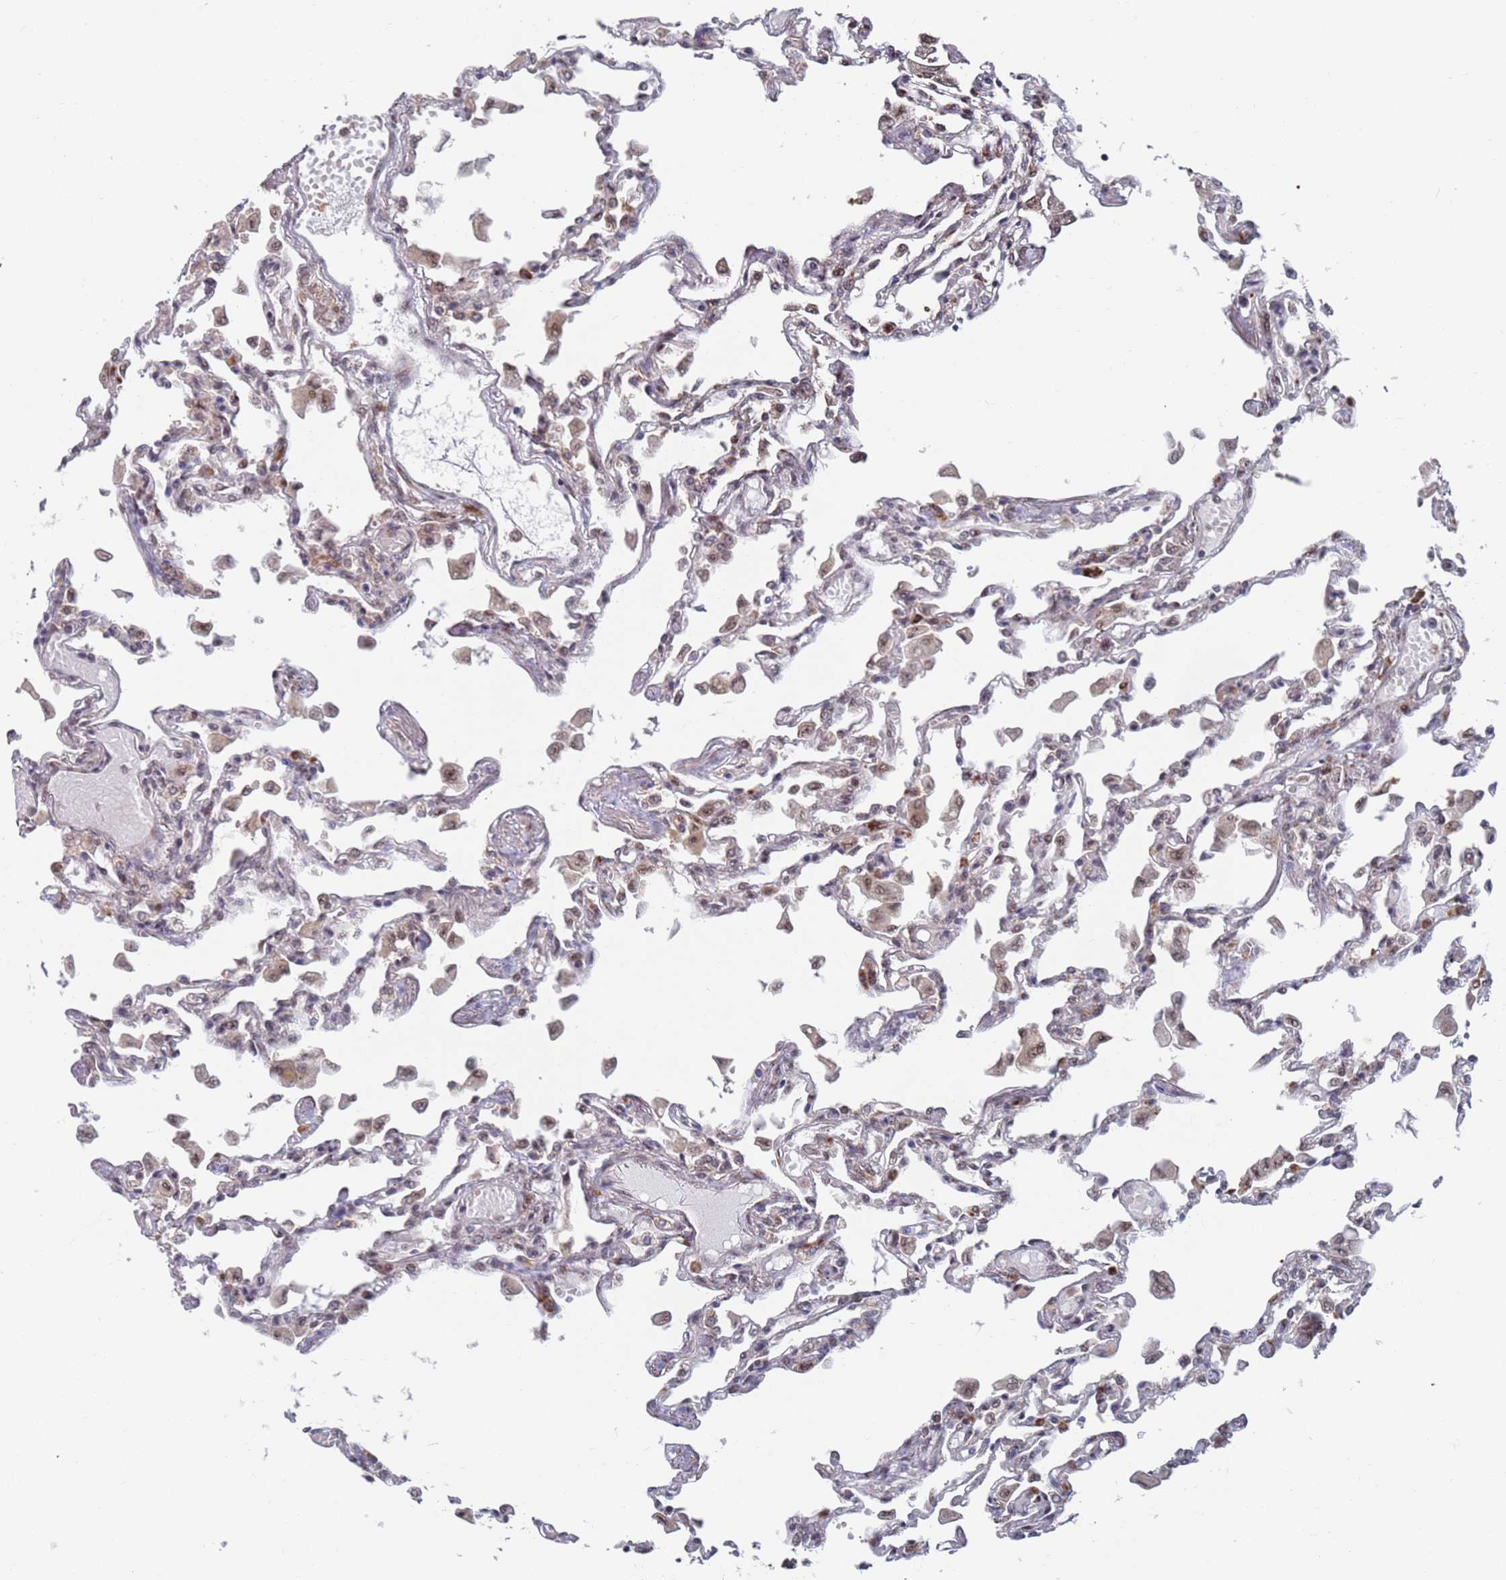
{"staining": {"intensity": "moderate", "quantity": "25%-75%", "location": "nuclear"}, "tissue": "lung", "cell_type": "Alveolar cells", "image_type": "normal", "snomed": [{"axis": "morphology", "description": "Normal tissue, NOS"}, {"axis": "topography", "description": "Bronchus"}, {"axis": "topography", "description": "Lung"}], "caption": "Immunohistochemistry (DAB) staining of normal human lung reveals moderate nuclear protein staining in approximately 25%-75% of alveolar cells.", "gene": "RPP25", "patient": {"sex": "female", "age": 49}}